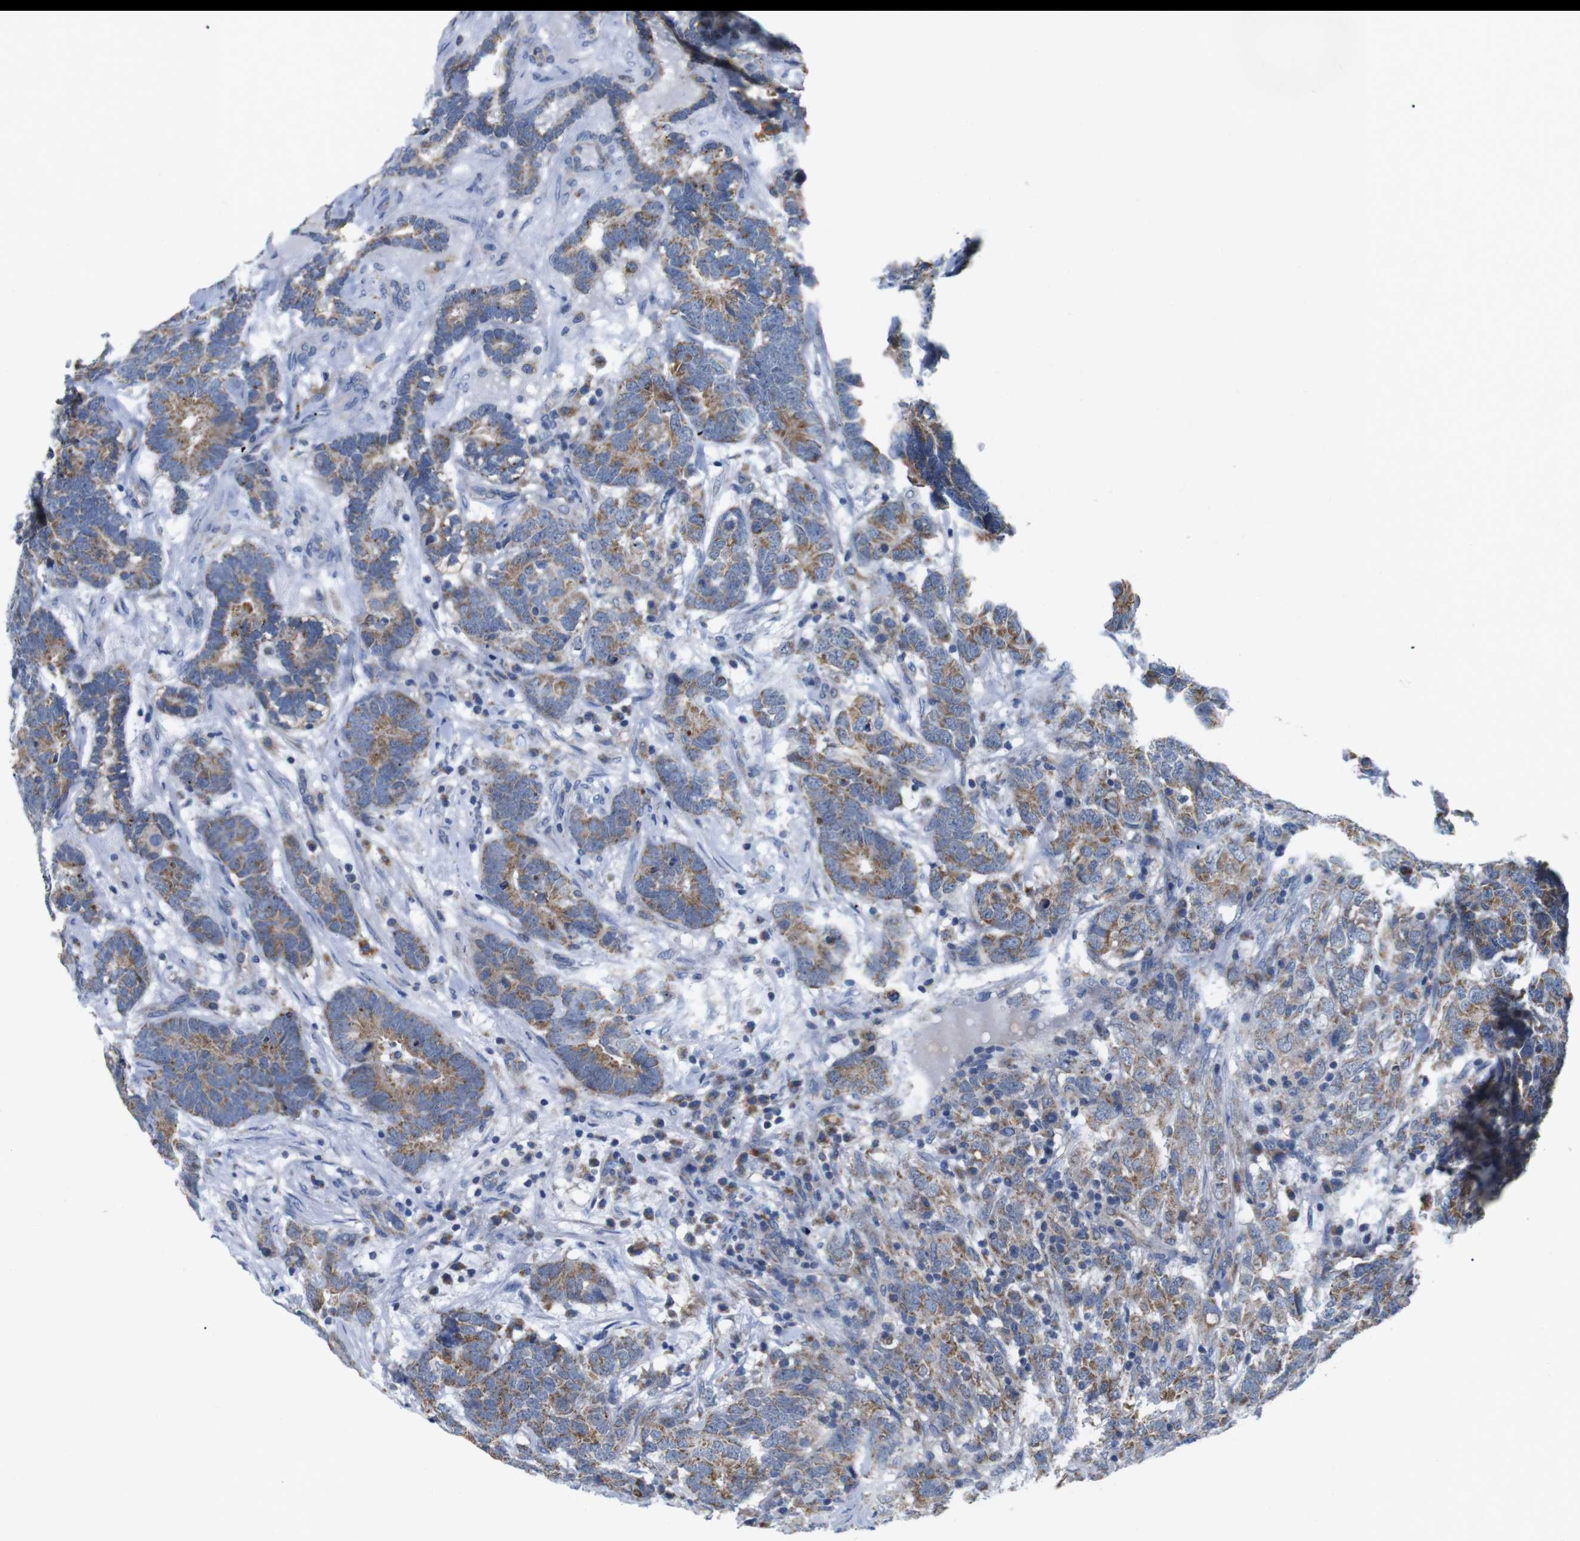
{"staining": {"intensity": "moderate", "quantity": ">75%", "location": "cytoplasmic/membranous"}, "tissue": "testis cancer", "cell_type": "Tumor cells", "image_type": "cancer", "snomed": [{"axis": "morphology", "description": "Carcinoma, Embryonal, NOS"}, {"axis": "topography", "description": "Testis"}], "caption": "Immunohistochemistry (IHC) of human testis embryonal carcinoma displays medium levels of moderate cytoplasmic/membranous positivity in about >75% of tumor cells. (DAB = brown stain, brightfield microscopy at high magnification).", "gene": "F2RL1", "patient": {"sex": "male", "age": 26}}